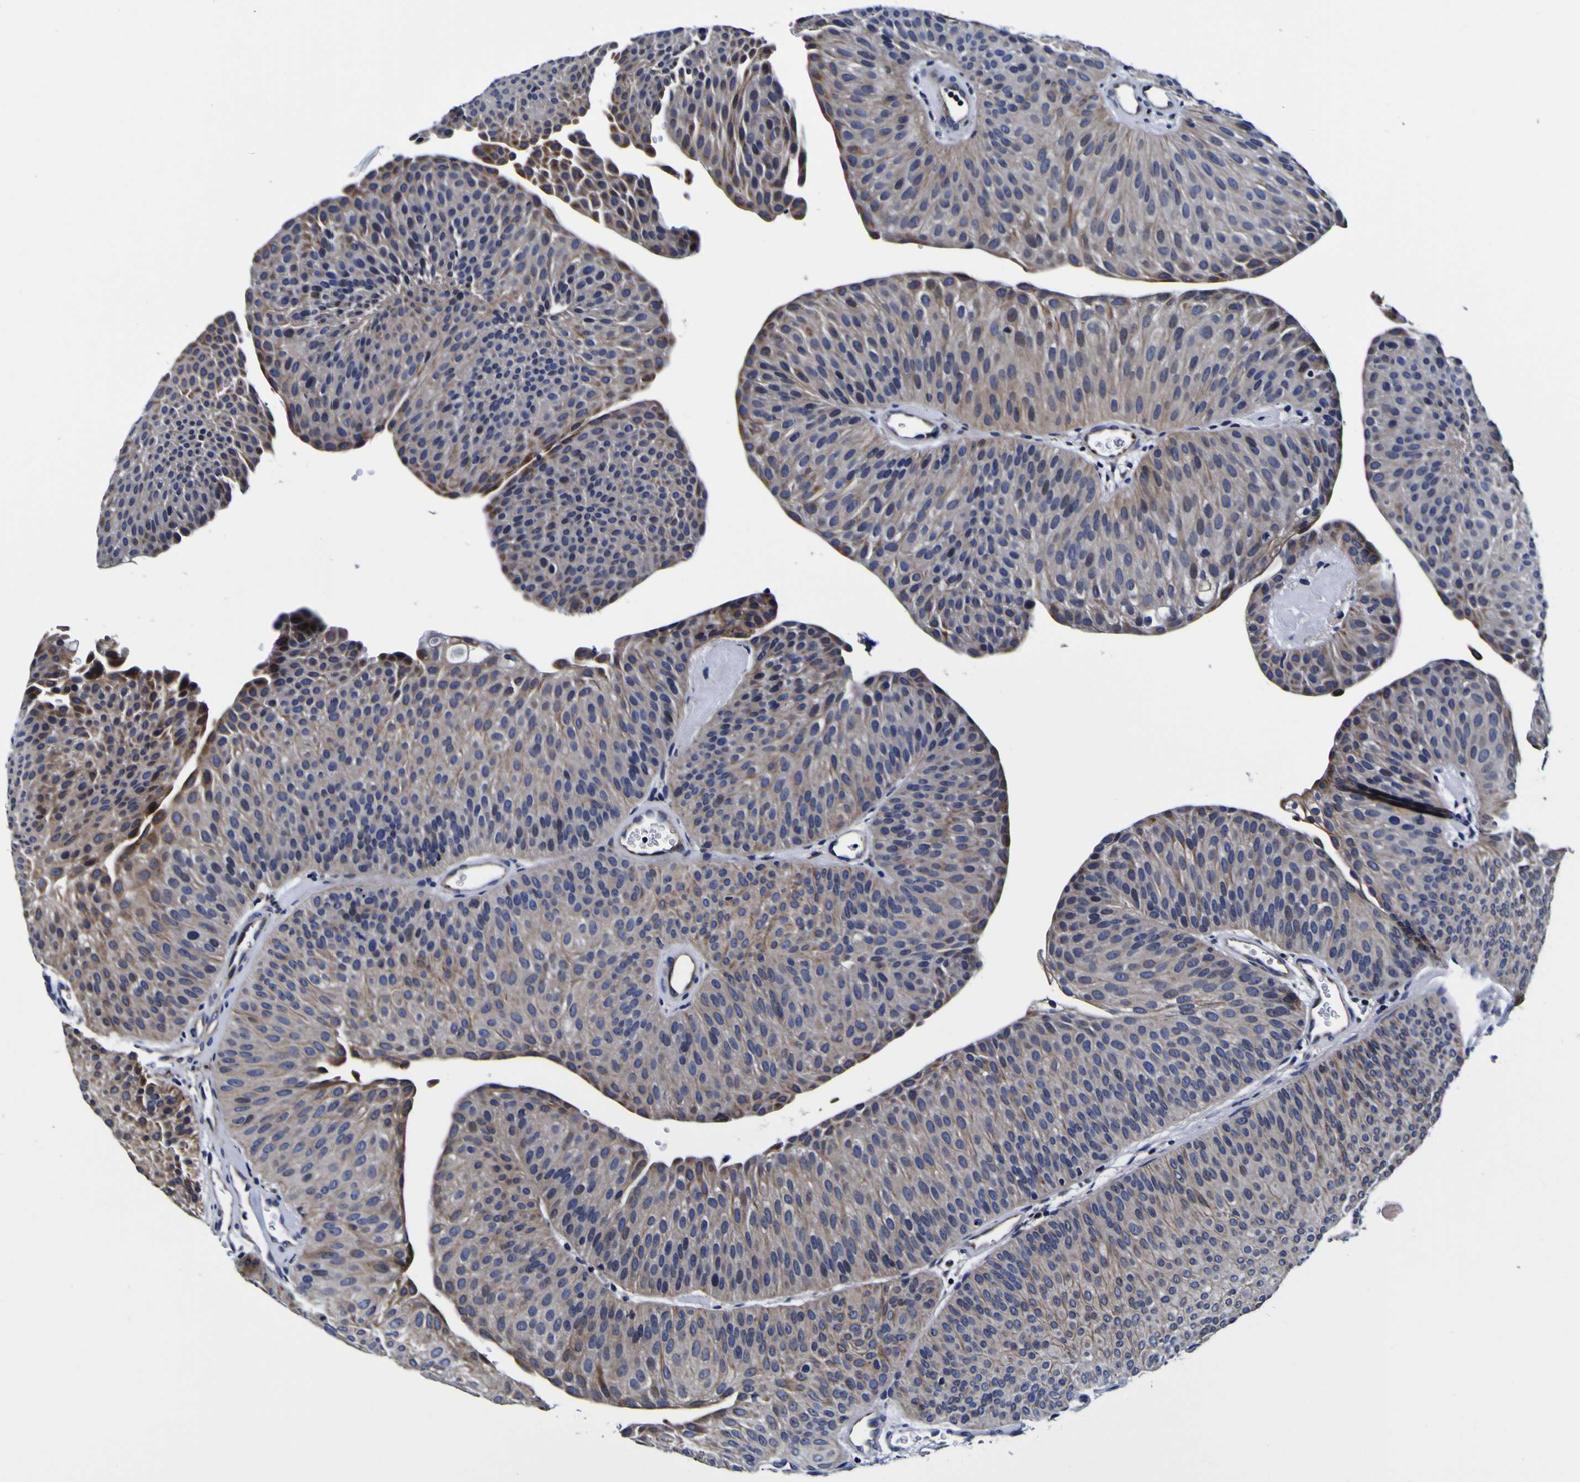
{"staining": {"intensity": "moderate", "quantity": ">75%", "location": "cytoplasmic/membranous"}, "tissue": "urothelial cancer", "cell_type": "Tumor cells", "image_type": "cancer", "snomed": [{"axis": "morphology", "description": "Urothelial carcinoma, Low grade"}, {"axis": "topography", "description": "Urinary bladder"}], "caption": "Tumor cells exhibit medium levels of moderate cytoplasmic/membranous positivity in about >75% of cells in urothelial cancer.", "gene": "PDLIM4", "patient": {"sex": "female", "age": 60}}